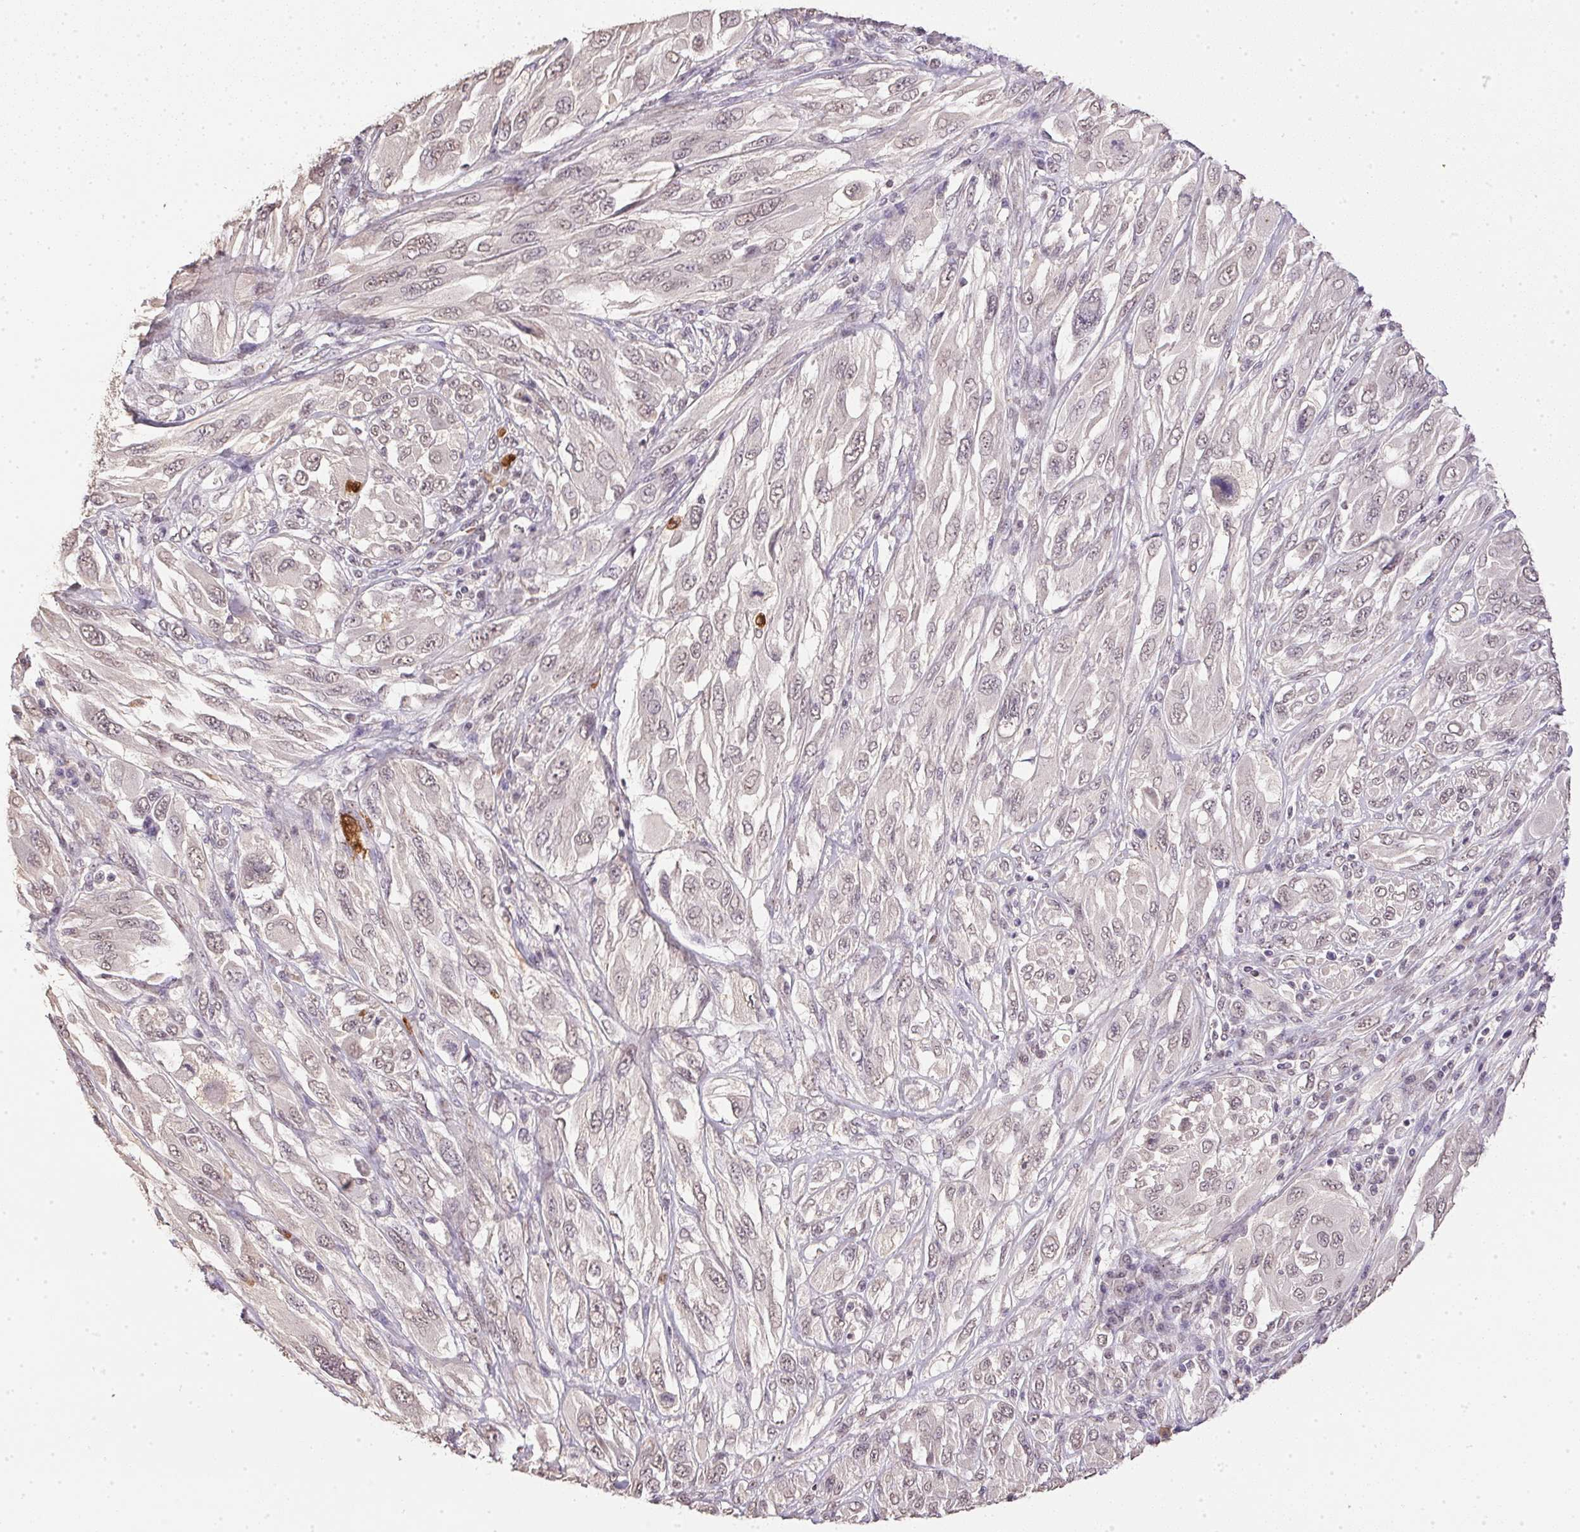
{"staining": {"intensity": "weak", "quantity": ">75%", "location": "nuclear"}, "tissue": "melanoma", "cell_type": "Tumor cells", "image_type": "cancer", "snomed": [{"axis": "morphology", "description": "Malignant melanoma, NOS"}, {"axis": "topography", "description": "Skin"}], "caption": "Protein staining of malignant melanoma tissue exhibits weak nuclear expression in about >75% of tumor cells.", "gene": "PPP4R4", "patient": {"sex": "female", "age": 91}}